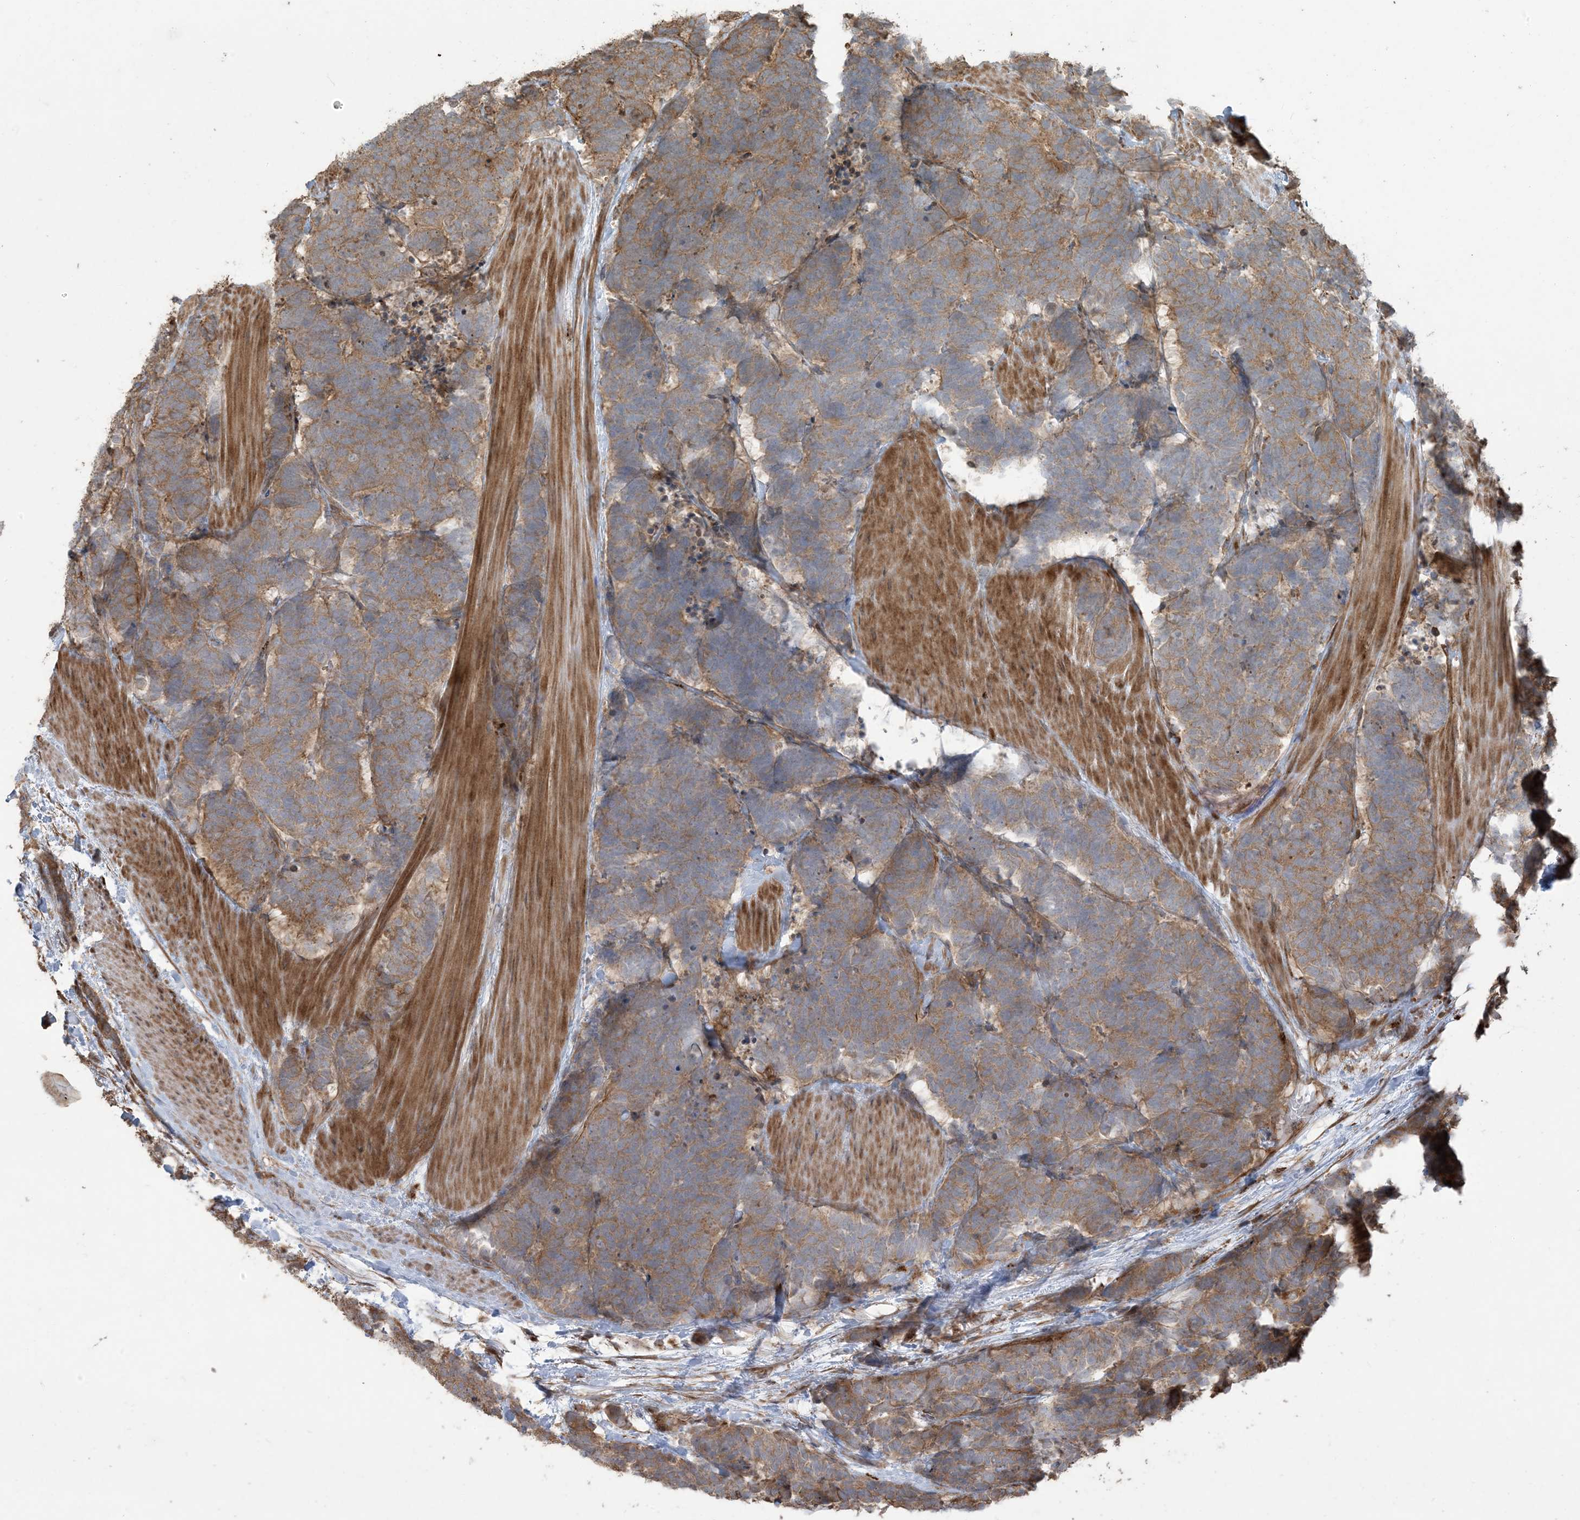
{"staining": {"intensity": "moderate", "quantity": ">75%", "location": "cytoplasmic/membranous"}, "tissue": "carcinoid", "cell_type": "Tumor cells", "image_type": "cancer", "snomed": [{"axis": "morphology", "description": "Carcinoma, NOS"}, {"axis": "morphology", "description": "Carcinoid, malignant, NOS"}, {"axis": "topography", "description": "Urinary bladder"}], "caption": "Tumor cells reveal medium levels of moderate cytoplasmic/membranous expression in approximately >75% of cells in human carcinoid (malignant).", "gene": "KLHL18", "patient": {"sex": "male", "age": 57}}